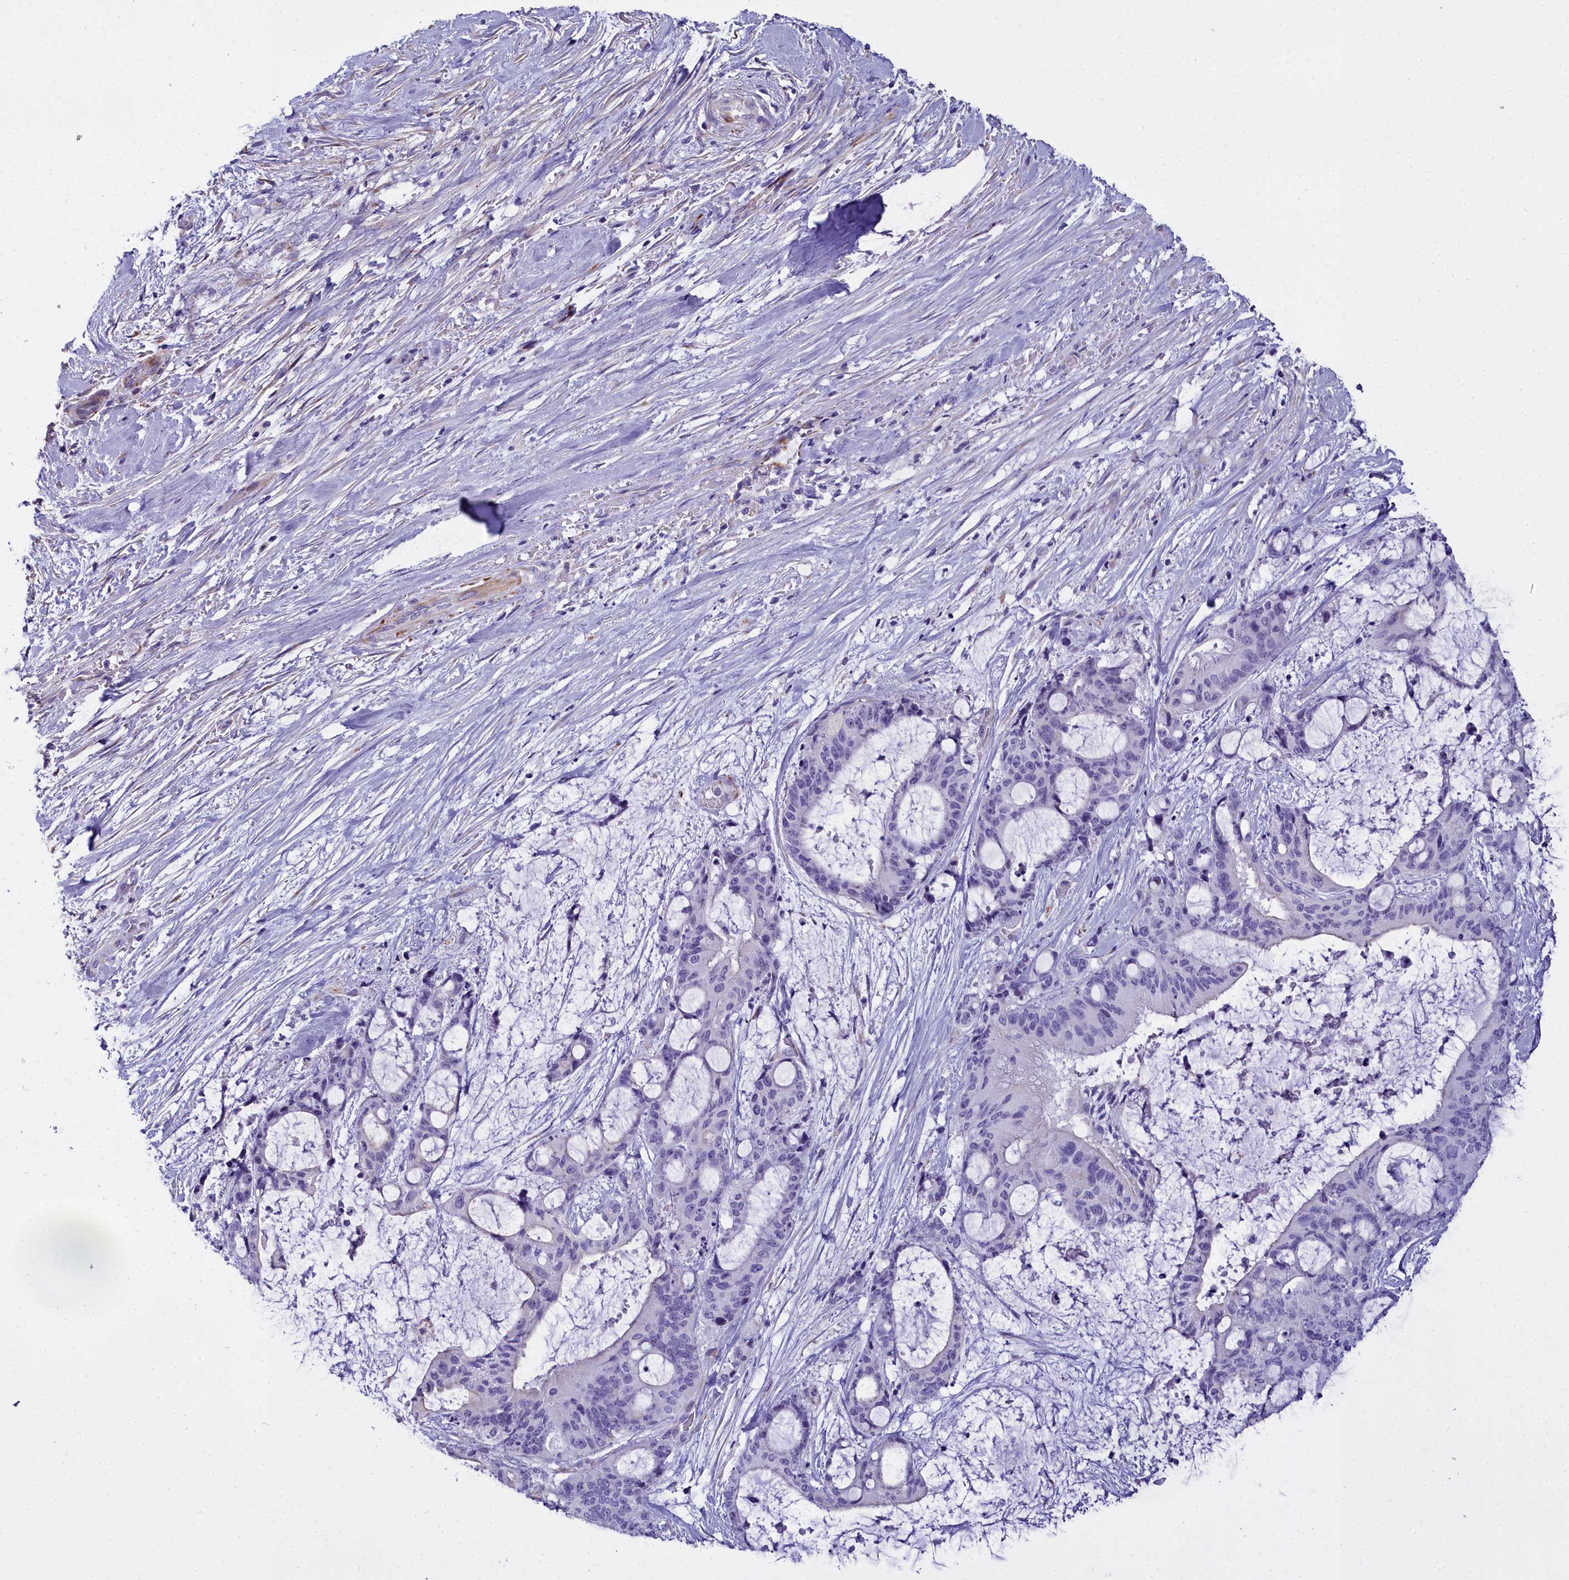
{"staining": {"intensity": "negative", "quantity": "none", "location": "none"}, "tissue": "liver cancer", "cell_type": "Tumor cells", "image_type": "cancer", "snomed": [{"axis": "morphology", "description": "Normal tissue, NOS"}, {"axis": "morphology", "description": "Cholangiocarcinoma"}, {"axis": "topography", "description": "Liver"}, {"axis": "topography", "description": "Peripheral nerve tissue"}], "caption": "Immunohistochemistry (IHC) micrograph of liver cancer stained for a protein (brown), which demonstrates no positivity in tumor cells.", "gene": "TIMM22", "patient": {"sex": "female", "age": 73}}